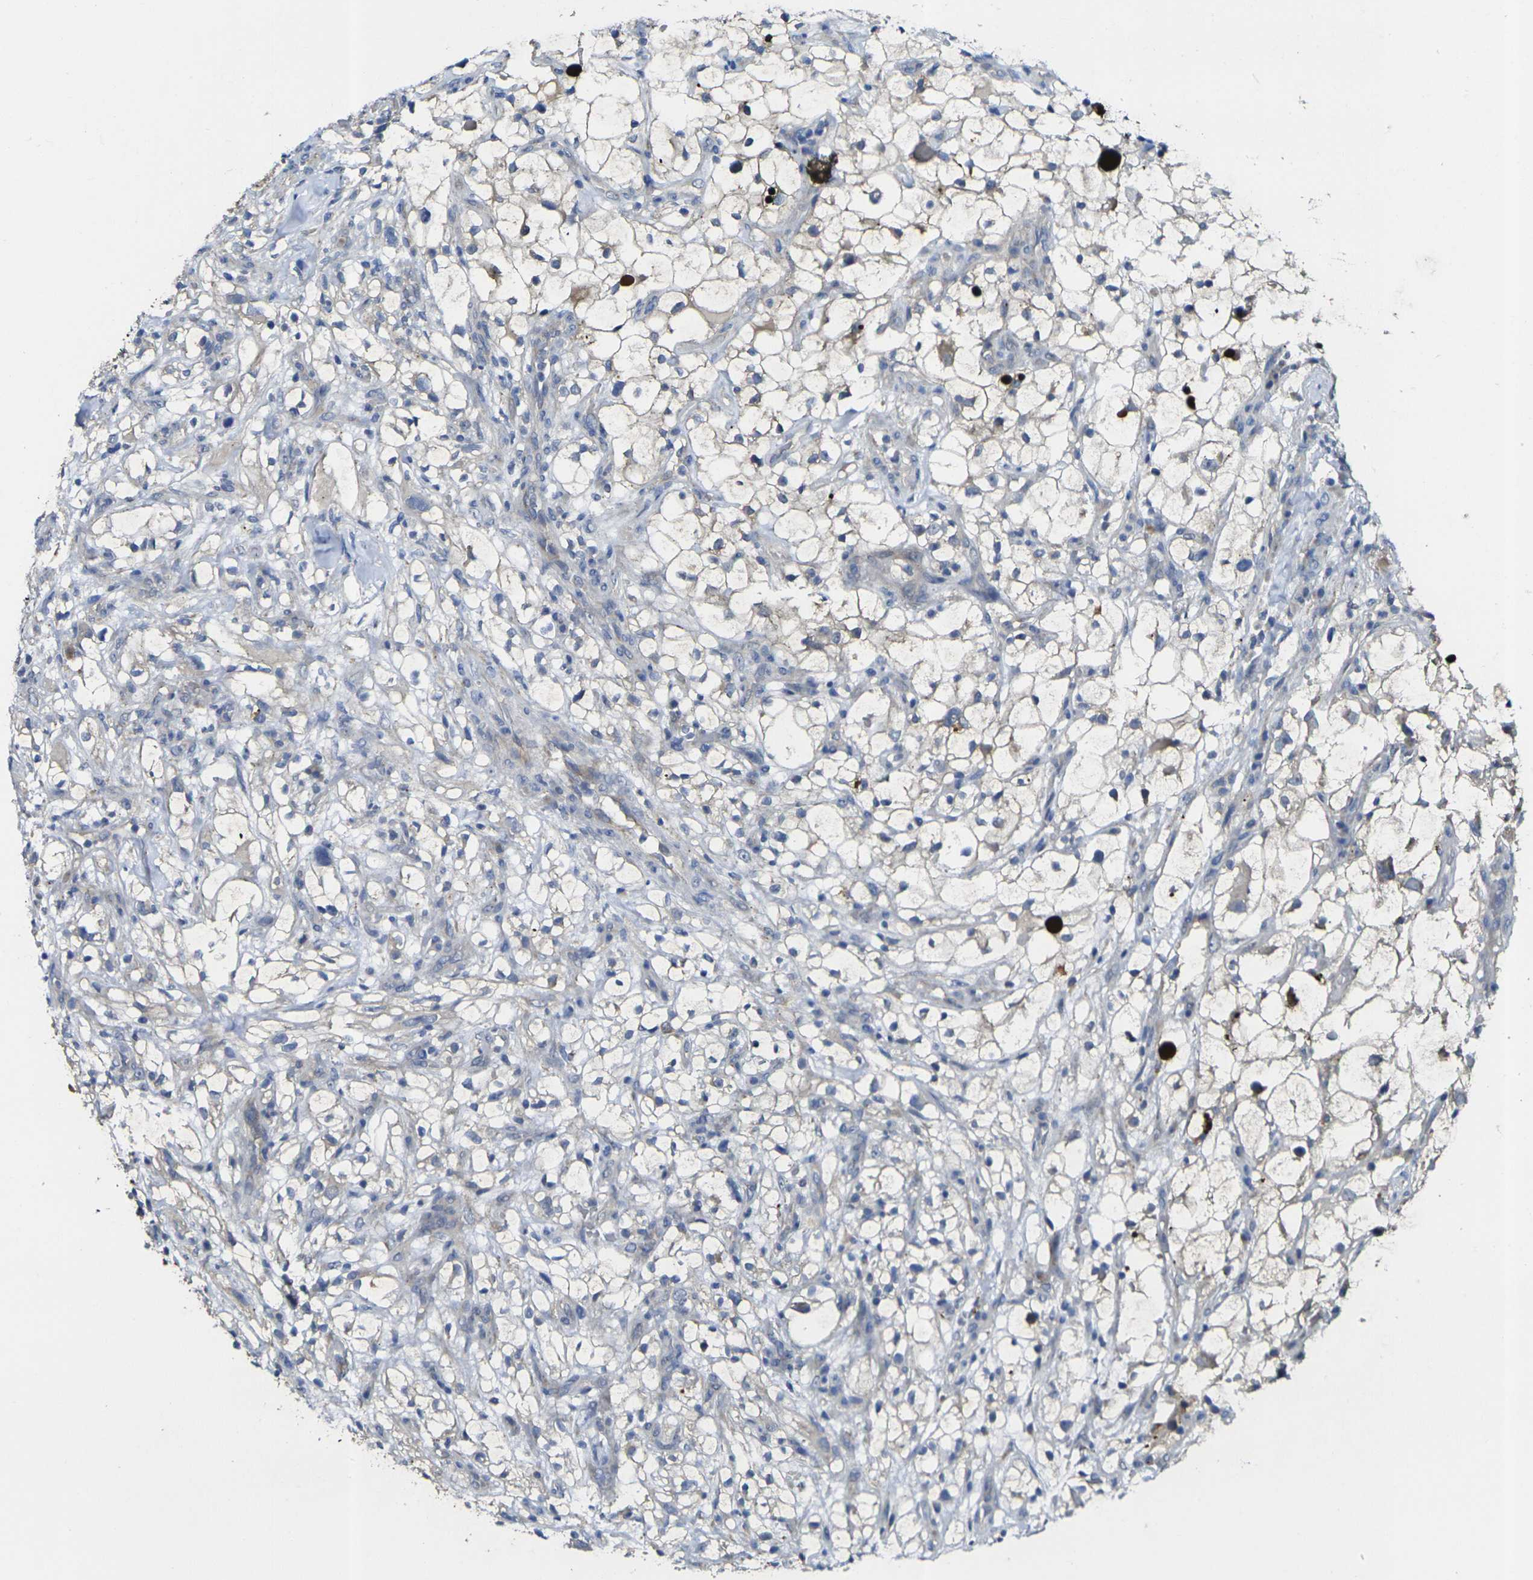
{"staining": {"intensity": "negative", "quantity": "none", "location": "none"}, "tissue": "renal cancer", "cell_type": "Tumor cells", "image_type": "cancer", "snomed": [{"axis": "morphology", "description": "Adenocarcinoma, NOS"}, {"axis": "topography", "description": "Kidney"}], "caption": "Tumor cells are negative for protein expression in human renal adenocarcinoma.", "gene": "GNA12", "patient": {"sex": "female", "age": 60}}